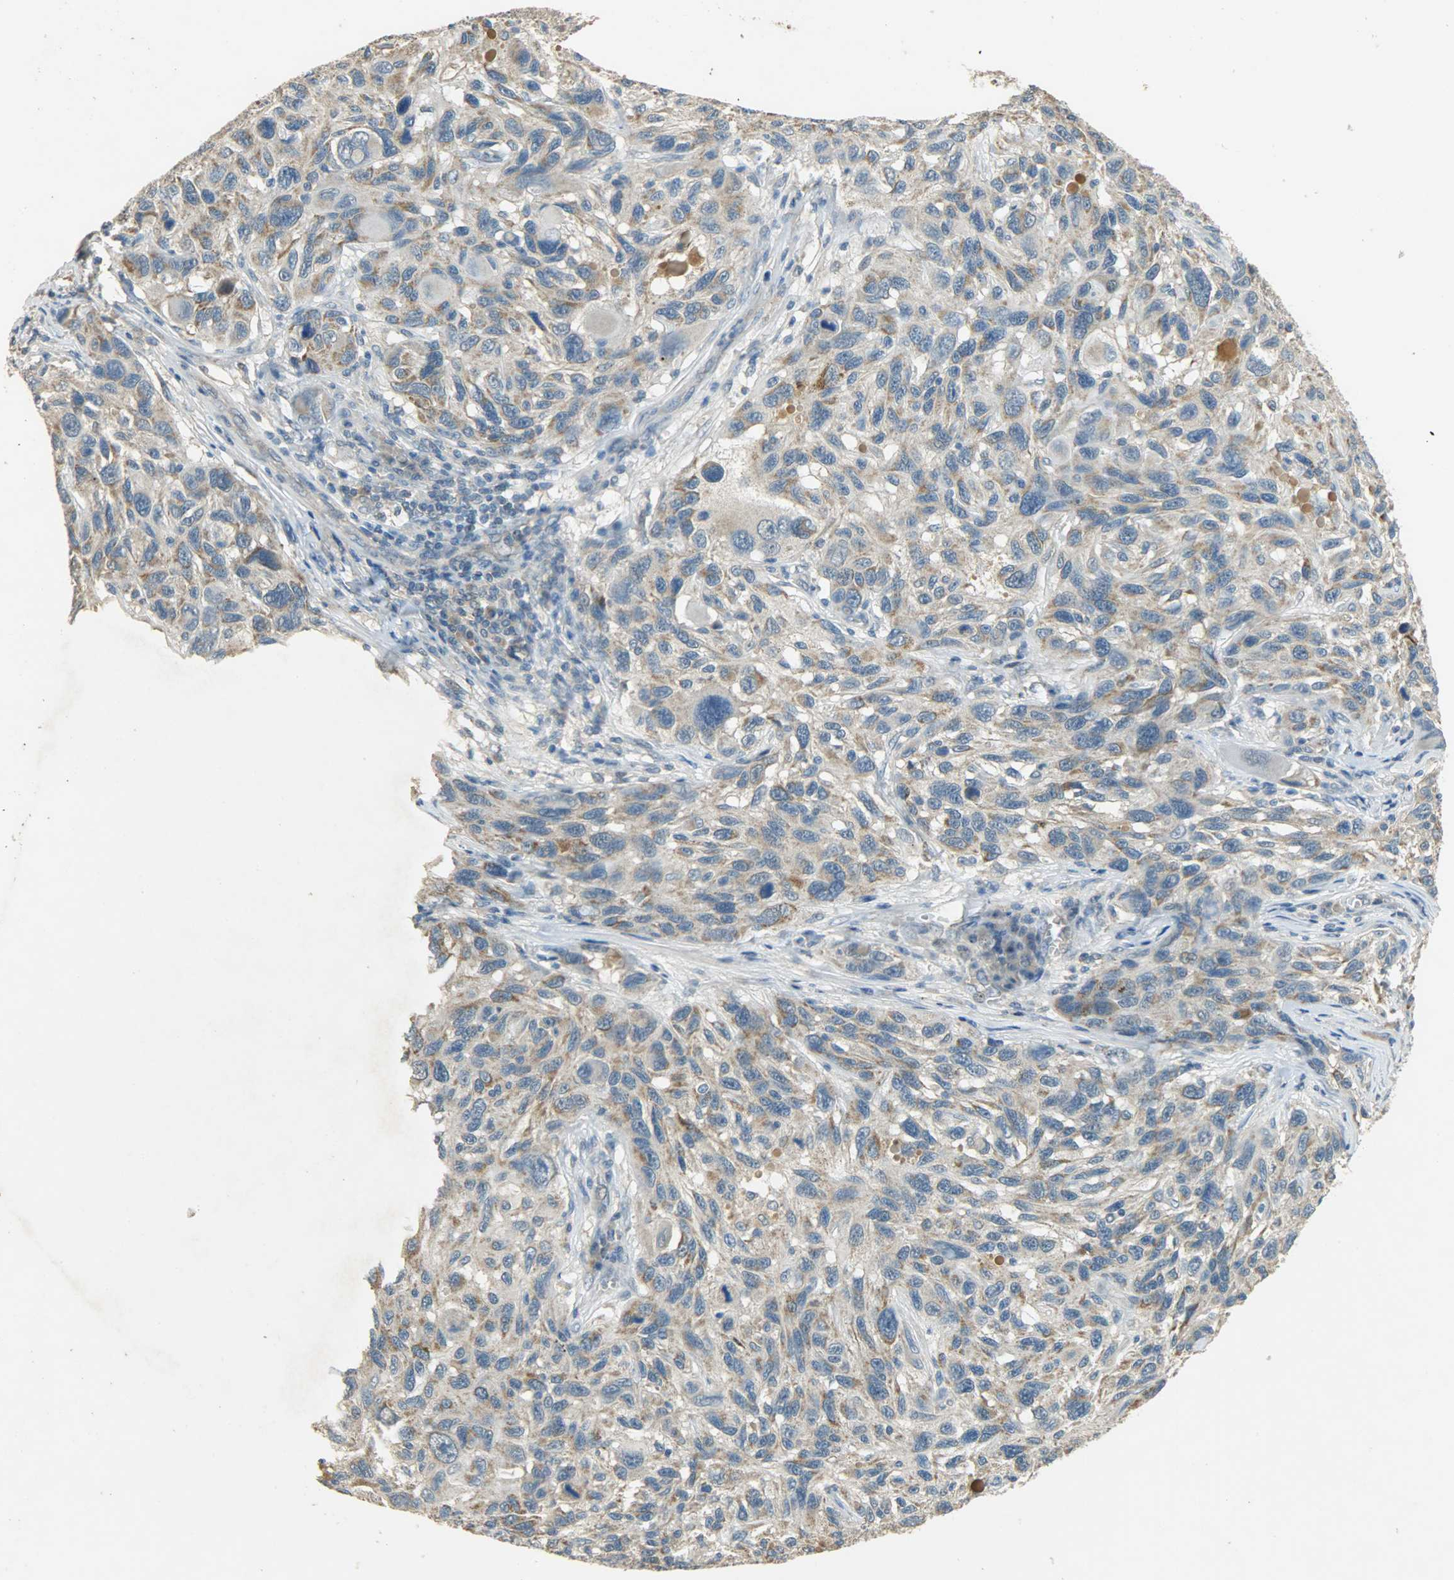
{"staining": {"intensity": "weak", "quantity": ">75%", "location": "cytoplasmic/membranous"}, "tissue": "melanoma", "cell_type": "Tumor cells", "image_type": "cancer", "snomed": [{"axis": "morphology", "description": "Malignant melanoma, NOS"}, {"axis": "topography", "description": "Skin"}], "caption": "Tumor cells reveal weak cytoplasmic/membranous positivity in approximately >75% of cells in melanoma. (DAB = brown stain, brightfield microscopy at high magnification).", "gene": "HDHD5", "patient": {"sex": "male", "age": 53}}